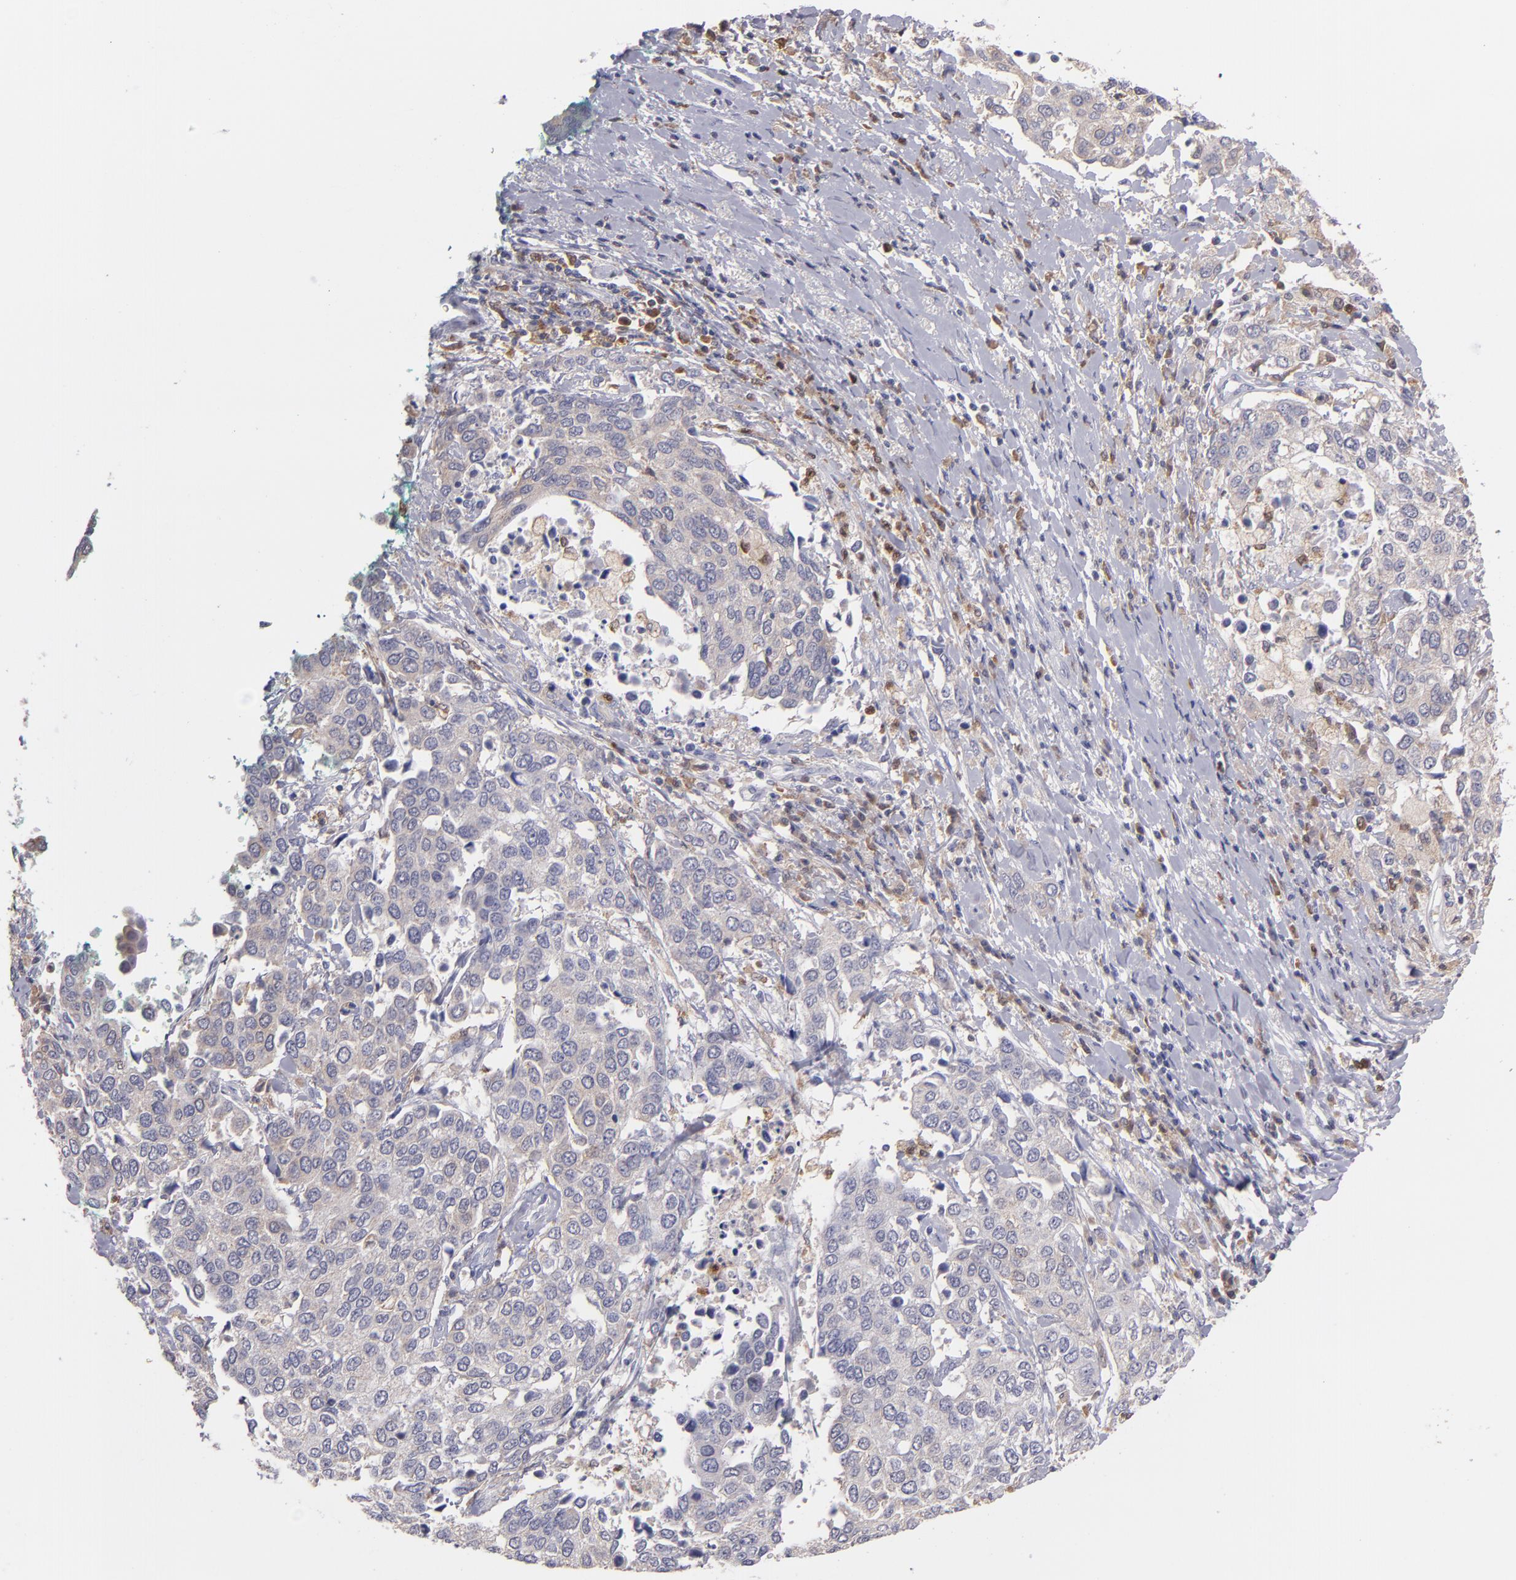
{"staining": {"intensity": "weak", "quantity": "<25%", "location": "cytoplasmic/membranous"}, "tissue": "cervical cancer", "cell_type": "Tumor cells", "image_type": "cancer", "snomed": [{"axis": "morphology", "description": "Squamous cell carcinoma, NOS"}, {"axis": "topography", "description": "Cervix"}], "caption": "The image displays no significant expression in tumor cells of cervical cancer (squamous cell carcinoma).", "gene": "PRKCD", "patient": {"sex": "female", "age": 54}}